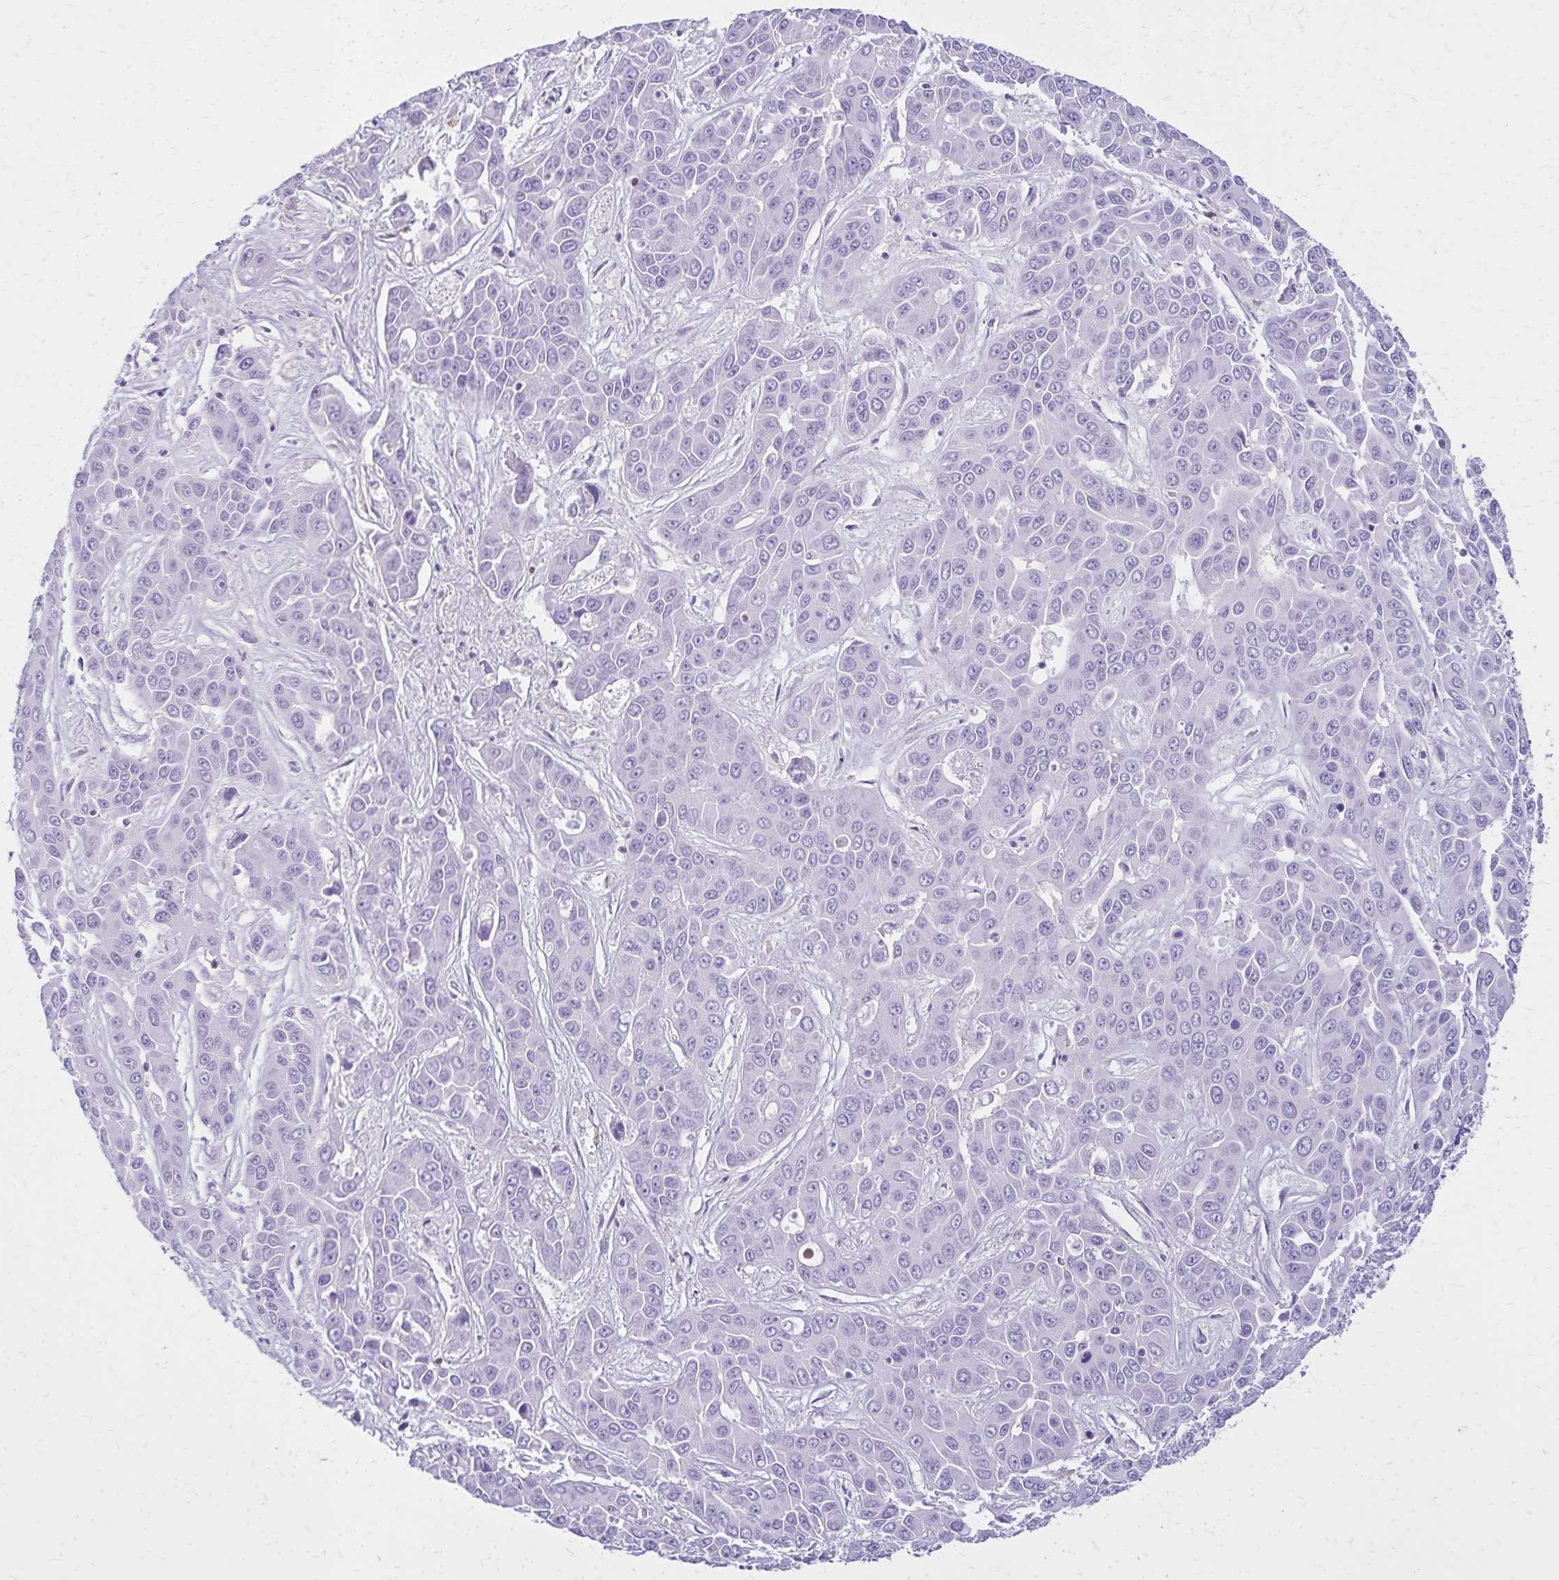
{"staining": {"intensity": "negative", "quantity": "none", "location": "none"}, "tissue": "liver cancer", "cell_type": "Tumor cells", "image_type": "cancer", "snomed": [{"axis": "morphology", "description": "Cholangiocarcinoma"}, {"axis": "topography", "description": "Liver"}], "caption": "This is an IHC image of liver cancer (cholangiocarcinoma). There is no staining in tumor cells.", "gene": "CD27", "patient": {"sex": "female", "age": 52}}